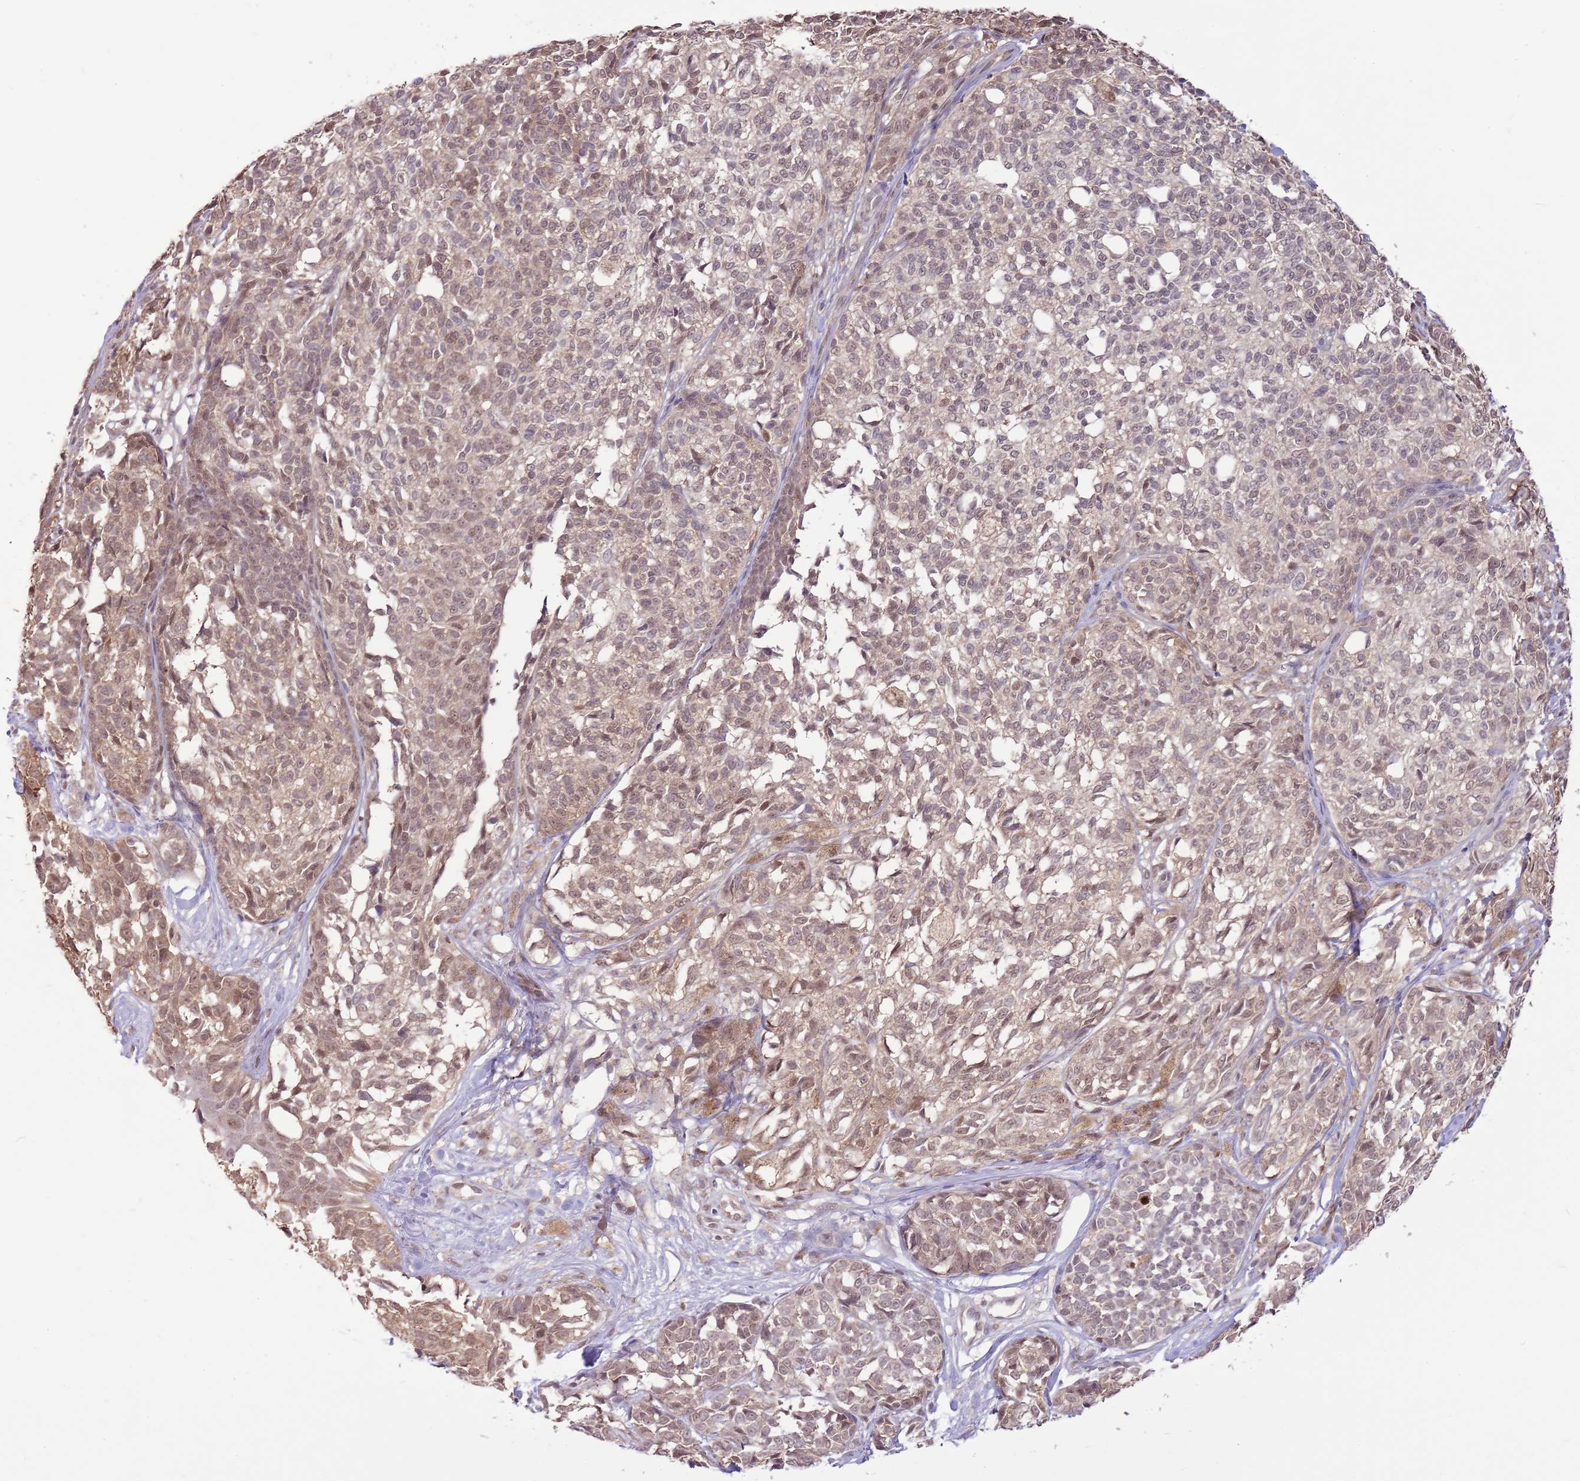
{"staining": {"intensity": "weak", "quantity": "25%-75%", "location": "cytoplasmic/membranous,nuclear"}, "tissue": "melanoma", "cell_type": "Tumor cells", "image_type": "cancer", "snomed": [{"axis": "morphology", "description": "Malignant melanoma, NOS"}, {"axis": "topography", "description": "Skin of upper extremity"}], "caption": "Human malignant melanoma stained with a brown dye demonstrates weak cytoplasmic/membranous and nuclear positive positivity in about 25%-75% of tumor cells.", "gene": "AMIGO1", "patient": {"sex": "male", "age": 40}}